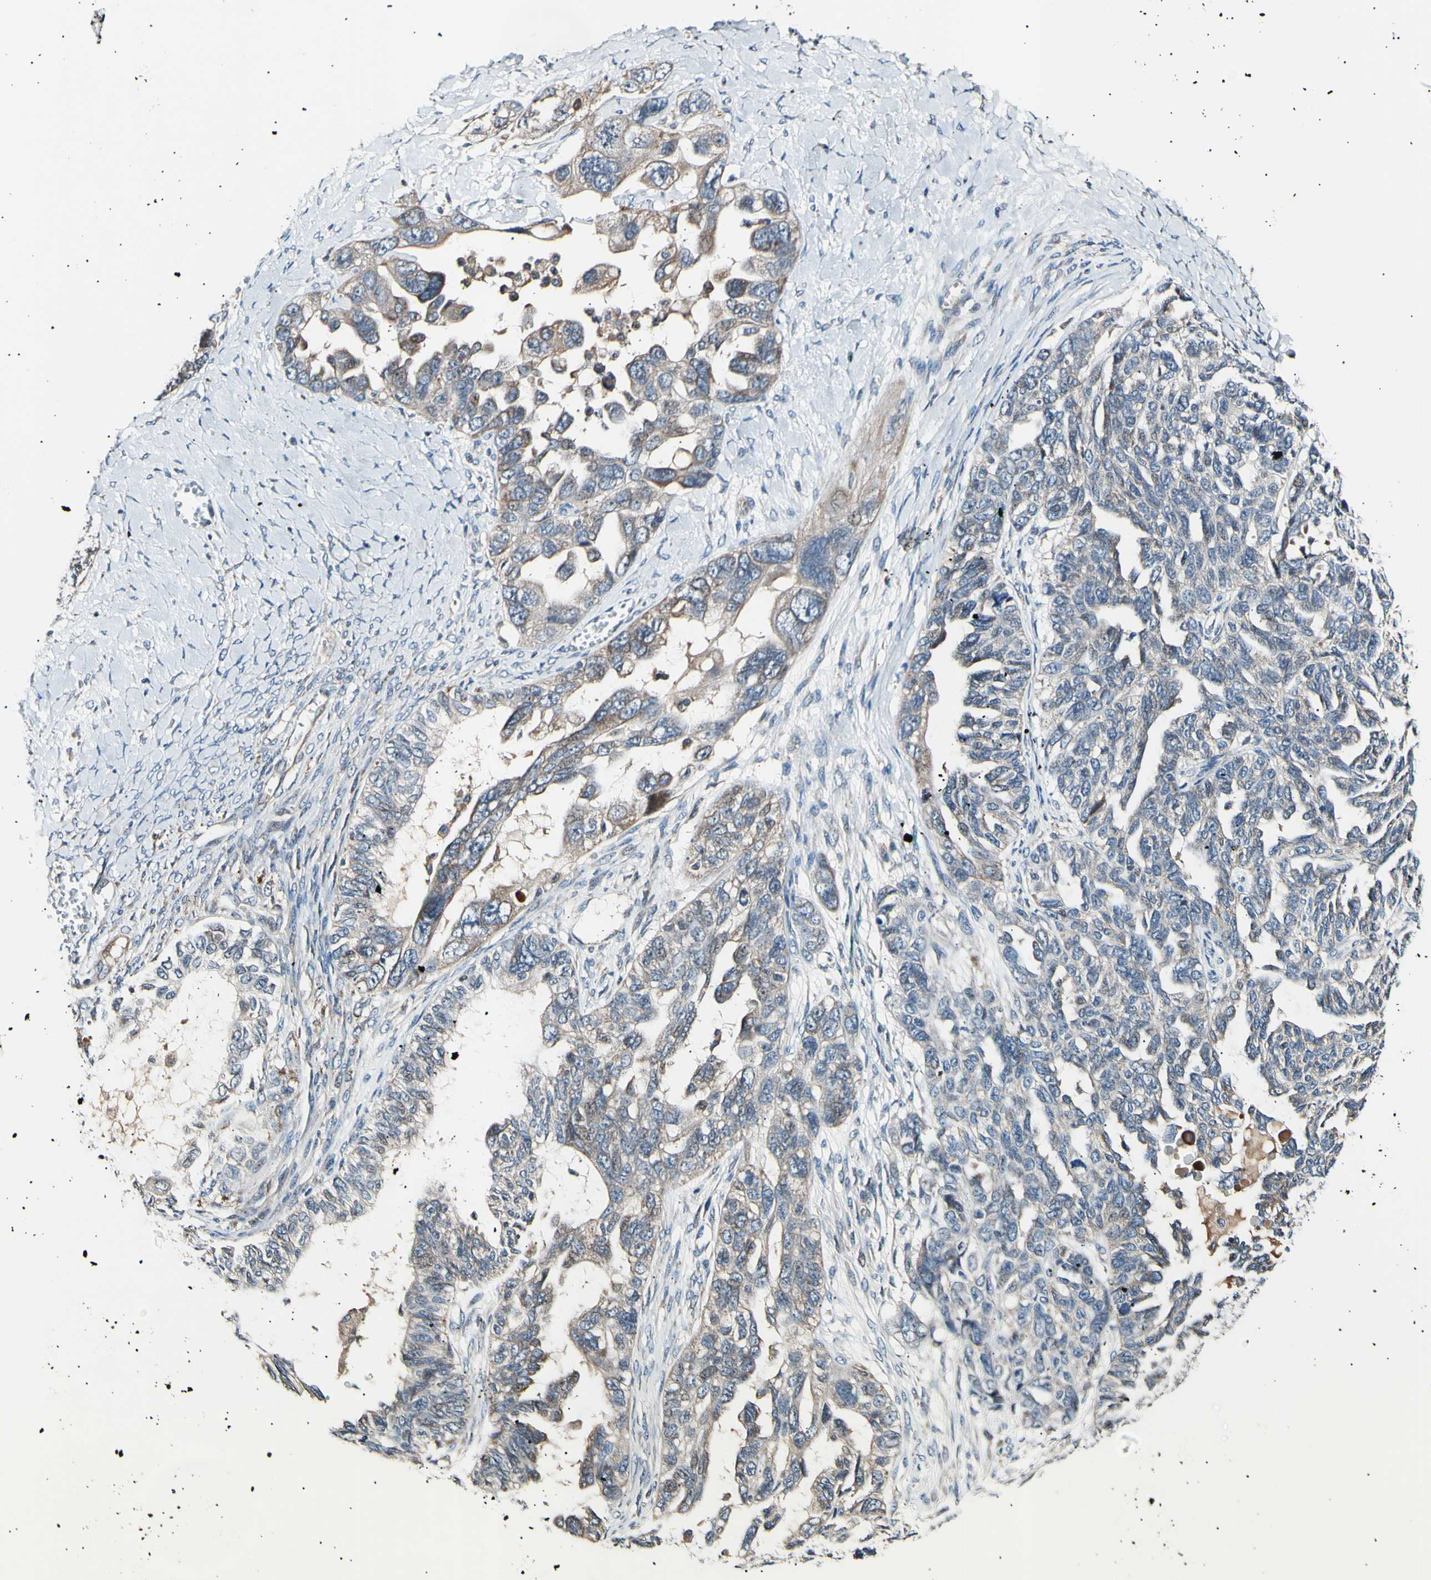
{"staining": {"intensity": "weak", "quantity": ">75%", "location": "cytoplasmic/membranous"}, "tissue": "ovarian cancer", "cell_type": "Tumor cells", "image_type": "cancer", "snomed": [{"axis": "morphology", "description": "Cystadenocarcinoma, serous, NOS"}, {"axis": "topography", "description": "Ovary"}], "caption": "Protein analysis of ovarian cancer tissue displays weak cytoplasmic/membranous expression in approximately >75% of tumor cells.", "gene": "ITGA6", "patient": {"sex": "female", "age": 79}}